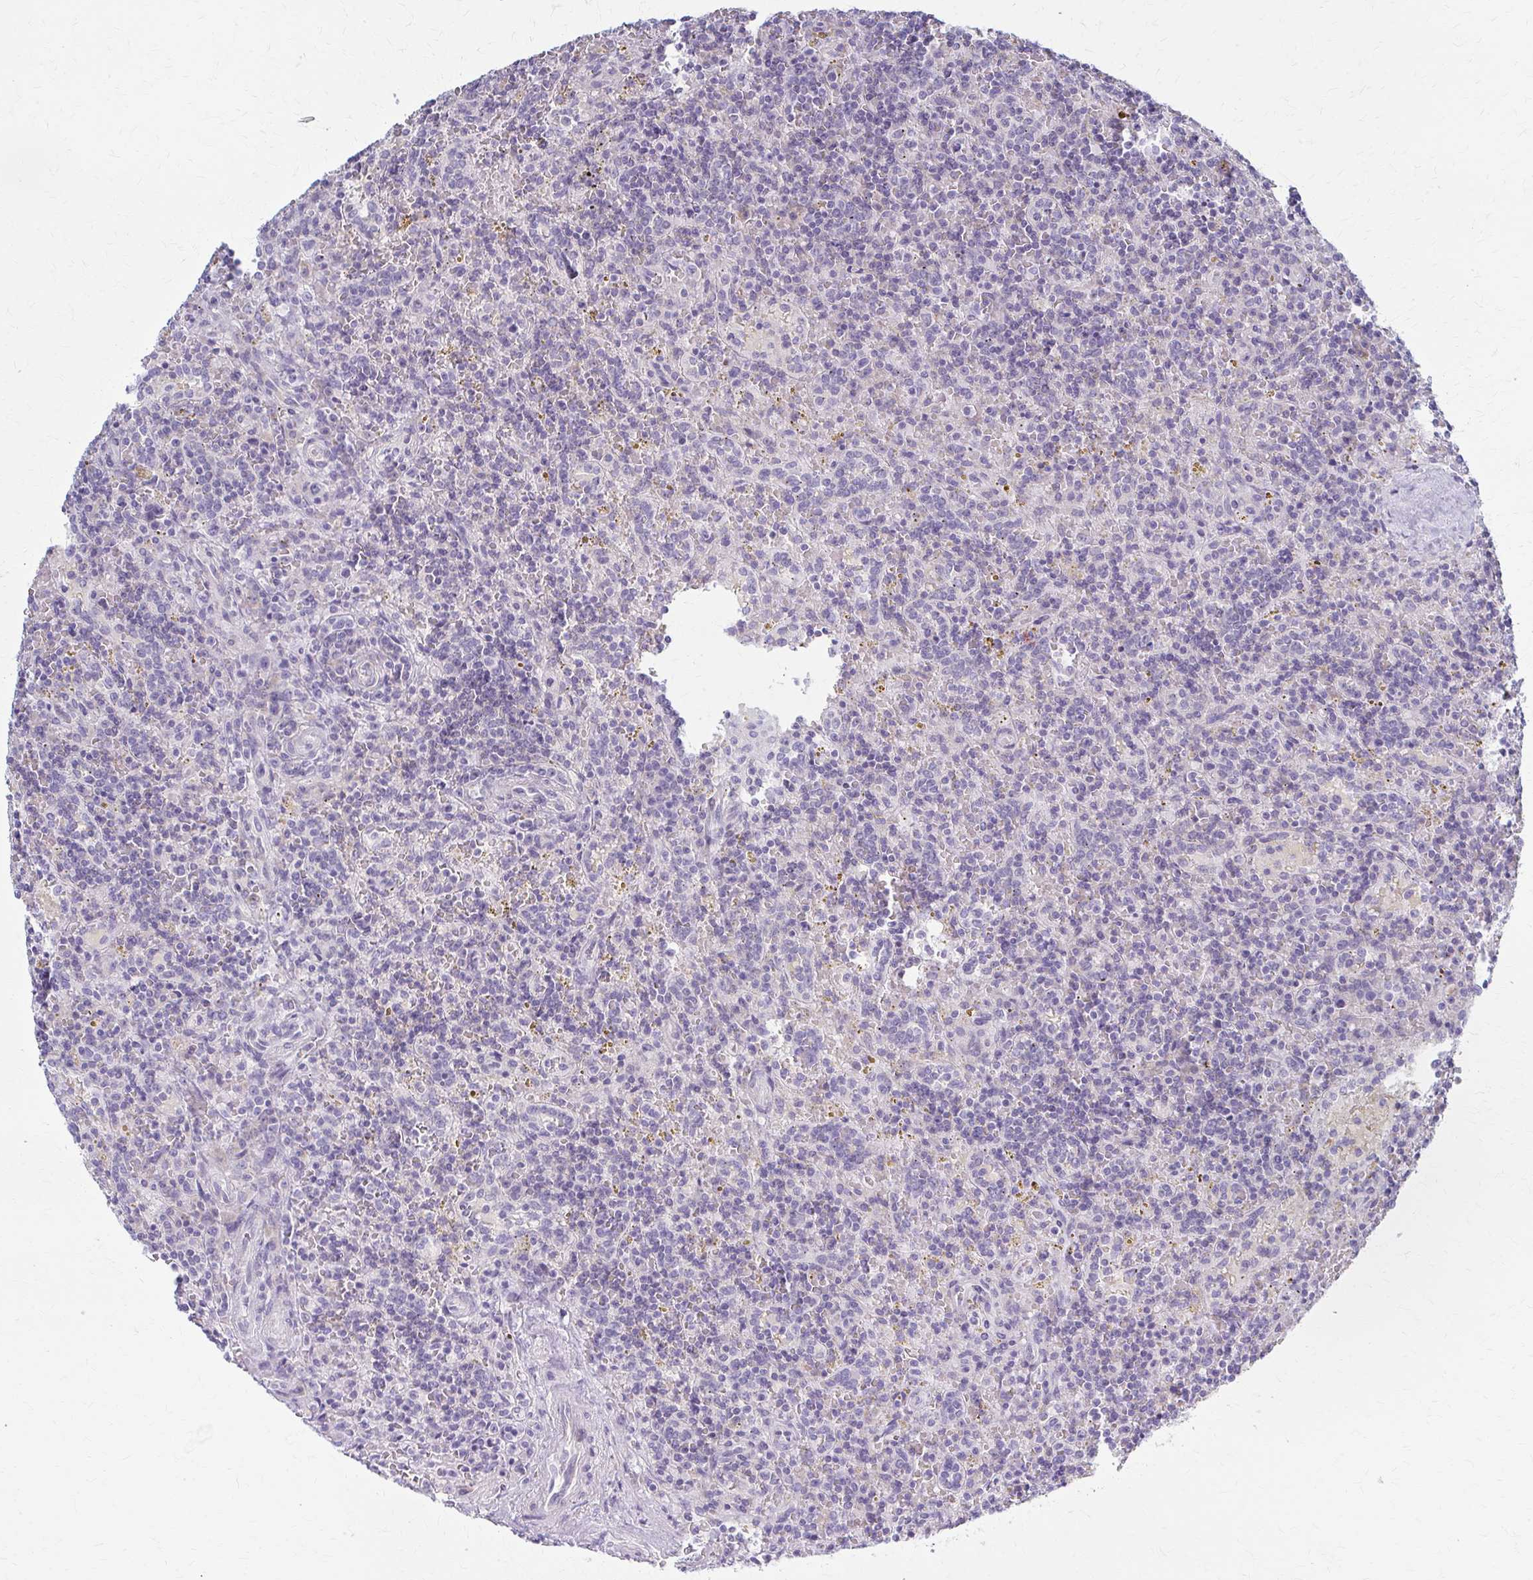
{"staining": {"intensity": "negative", "quantity": "none", "location": "none"}, "tissue": "lymphoma", "cell_type": "Tumor cells", "image_type": "cancer", "snomed": [{"axis": "morphology", "description": "Malignant lymphoma, non-Hodgkin's type, Low grade"}, {"axis": "topography", "description": "Spleen"}], "caption": "Tumor cells are negative for protein expression in human lymphoma. (DAB IHC, high magnification).", "gene": "PRKRA", "patient": {"sex": "male", "age": 67}}